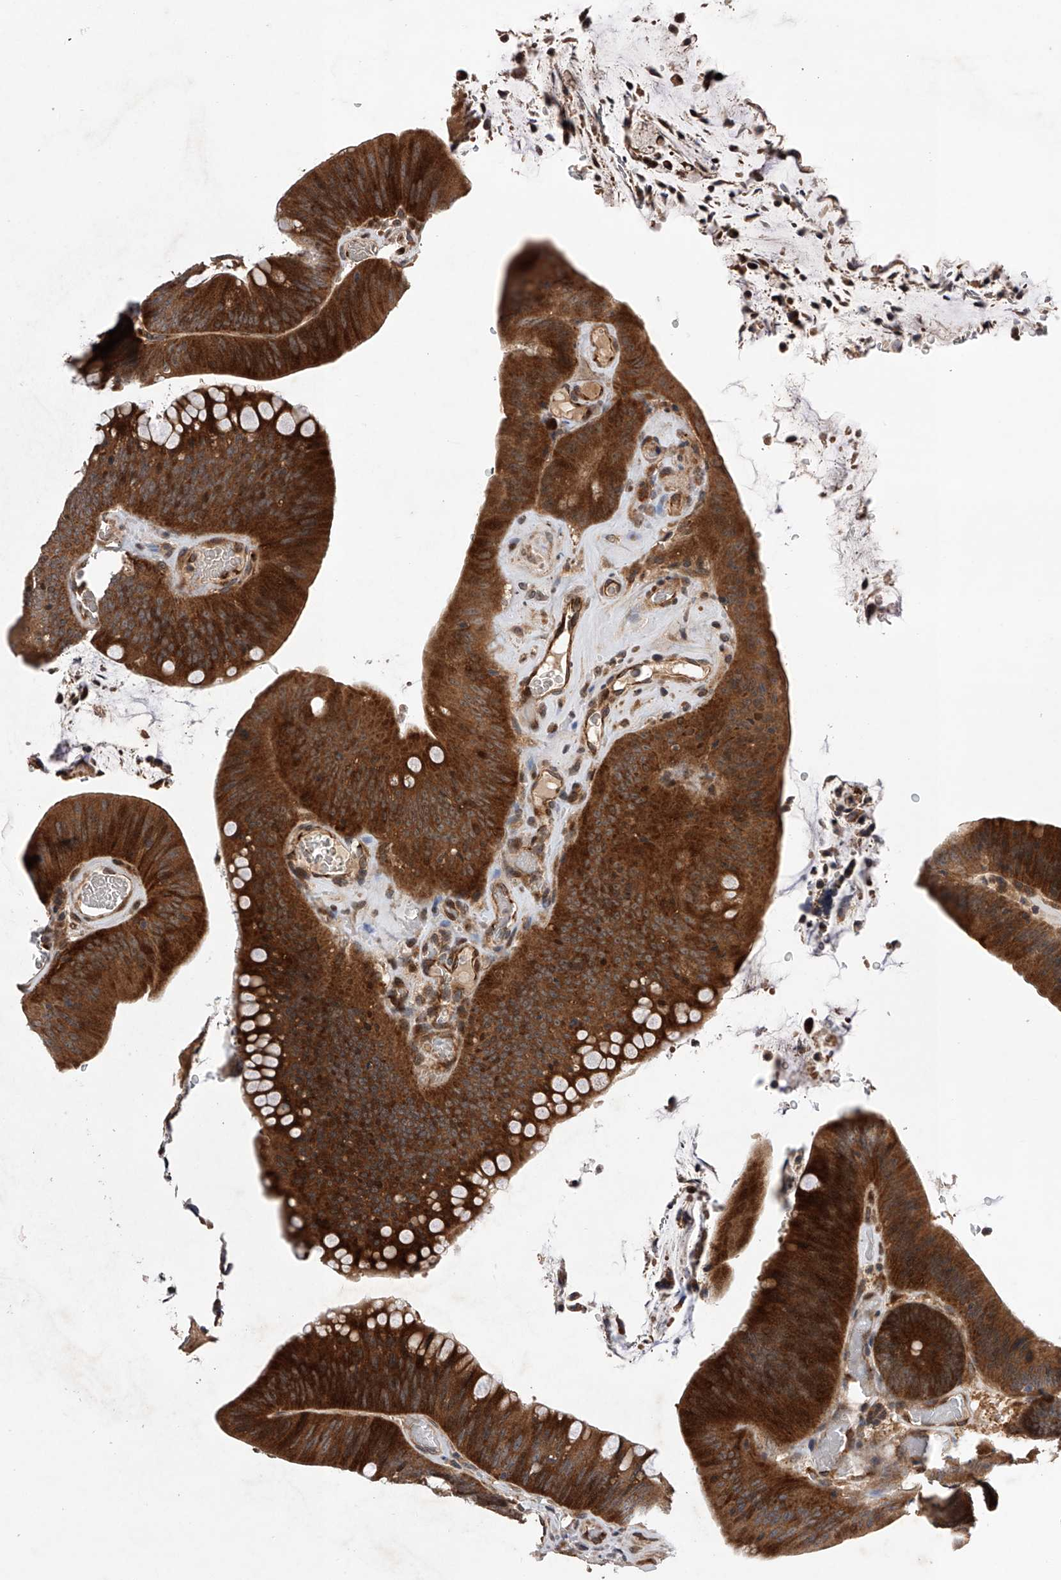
{"staining": {"intensity": "strong", "quantity": ">75%", "location": "cytoplasmic/membranous"}, "tissue": "colorectal cancer", "cell_type": "Tumor cells", "image_type": "cancer", "snomed": [{"axis": "morphology", "description": "Normal tissue, NOS"}, {"axis": "topography", "description": "Colon"}], "caption": "Colorectal cancer tissue shows strong cytoplasmic/membranous staining in approximately >75% of tumor cells, visualized by immunohistochemistry.", "gene": "MAP3K11", "patient": {"sex": "female", "age": 82}}